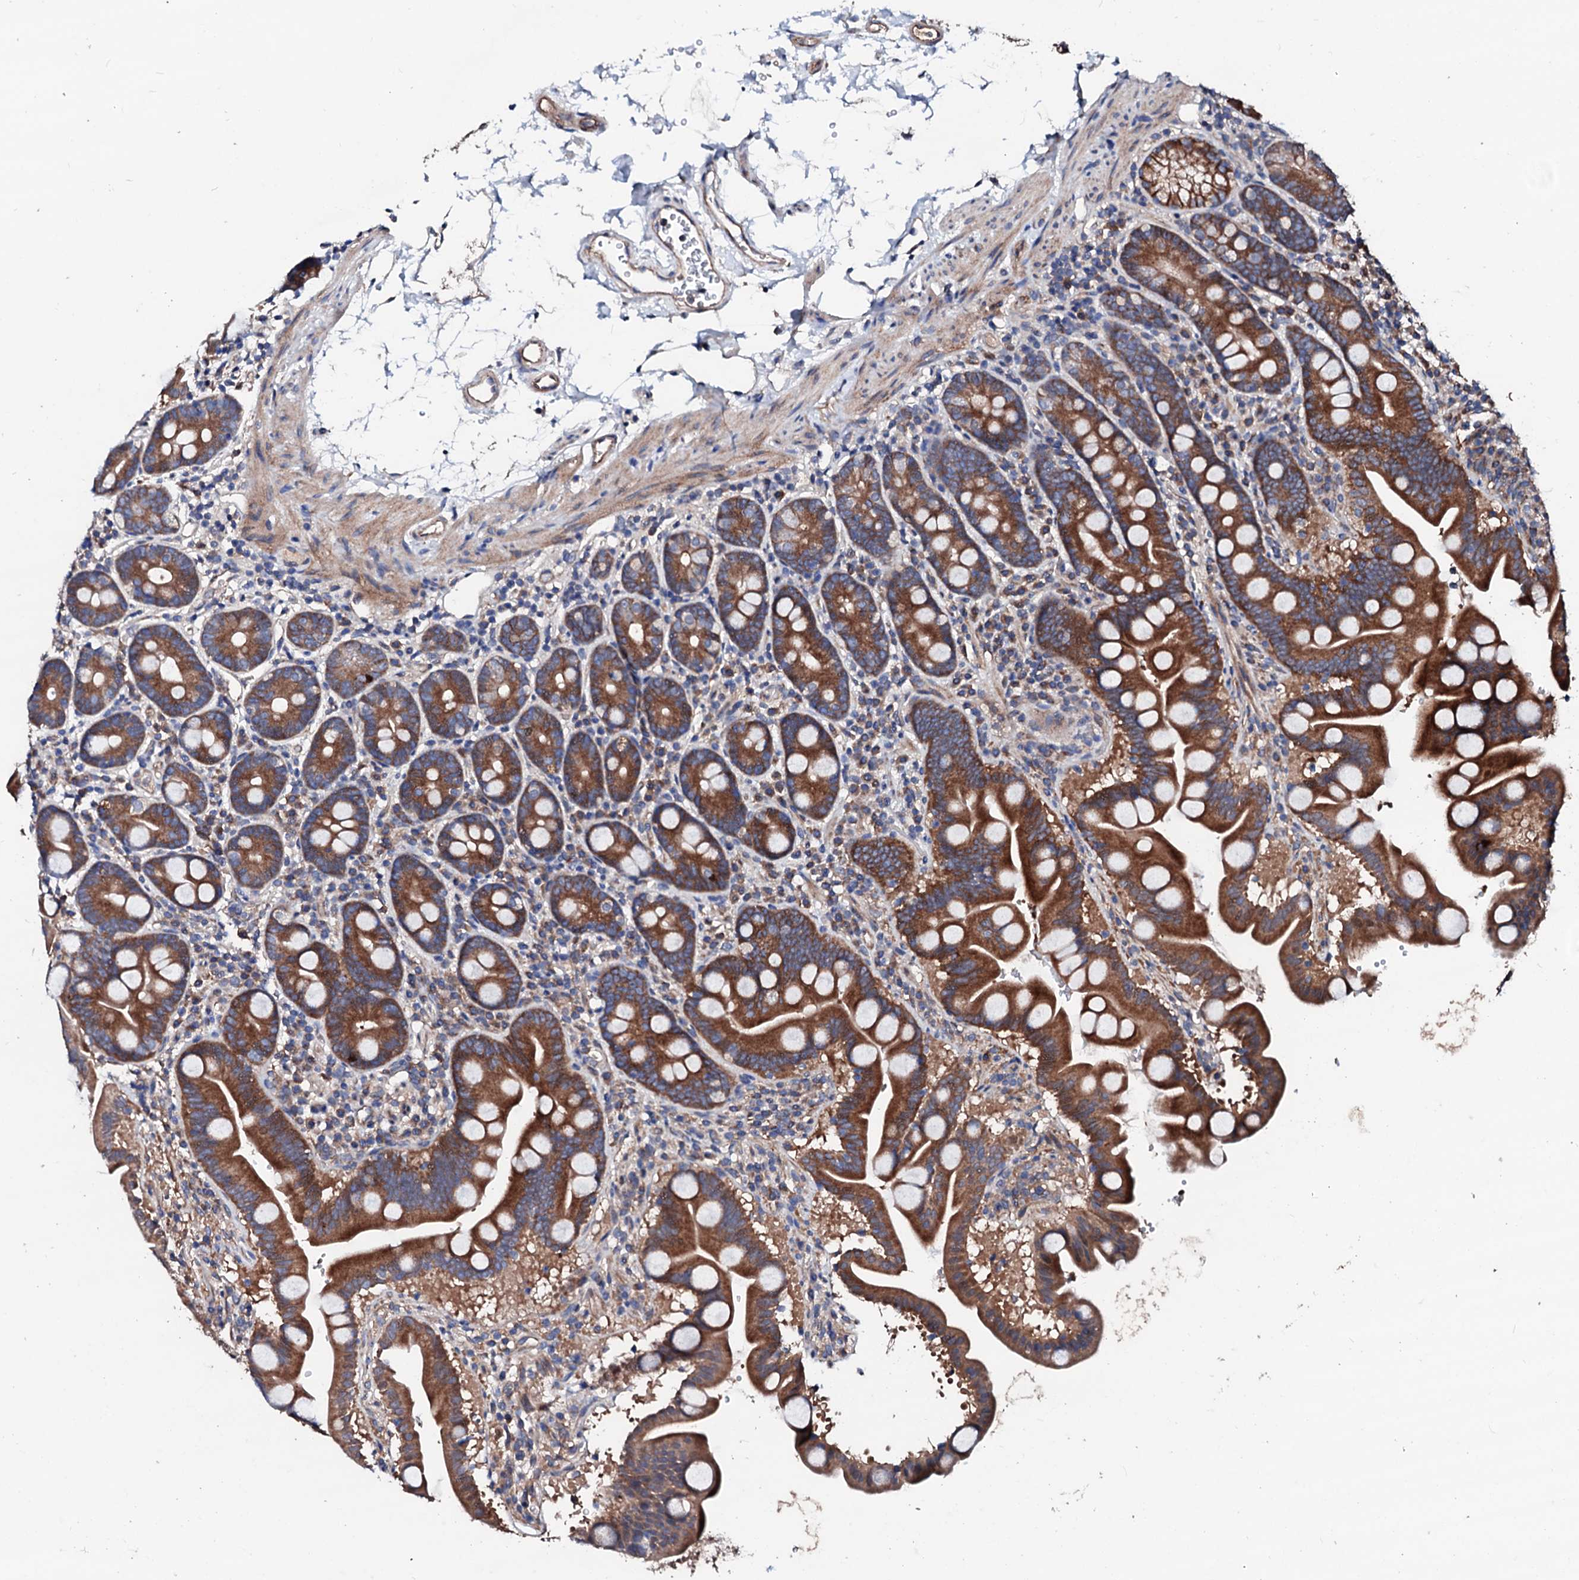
{"staining": {"intensity": "strong", "quantity": ">75%", "location": "cytoplasmic/membranous"}, "tissue": "duodenum", "cell_type": "Glandular cells", "image_type": "normal", "snomed": [{"axis": "morphology", "description": "Normal tissue, NOS"}, {"axis": "topography", "description": "Duodenum"}], "caption": "Duodenum stained for a protein (brown) exhibits strong cytoplasmic/membranous positive positivity in approximately >75% of glandular cells.", "gene": "TBCEL", "patient": {"sex": "male", "age": 54}}